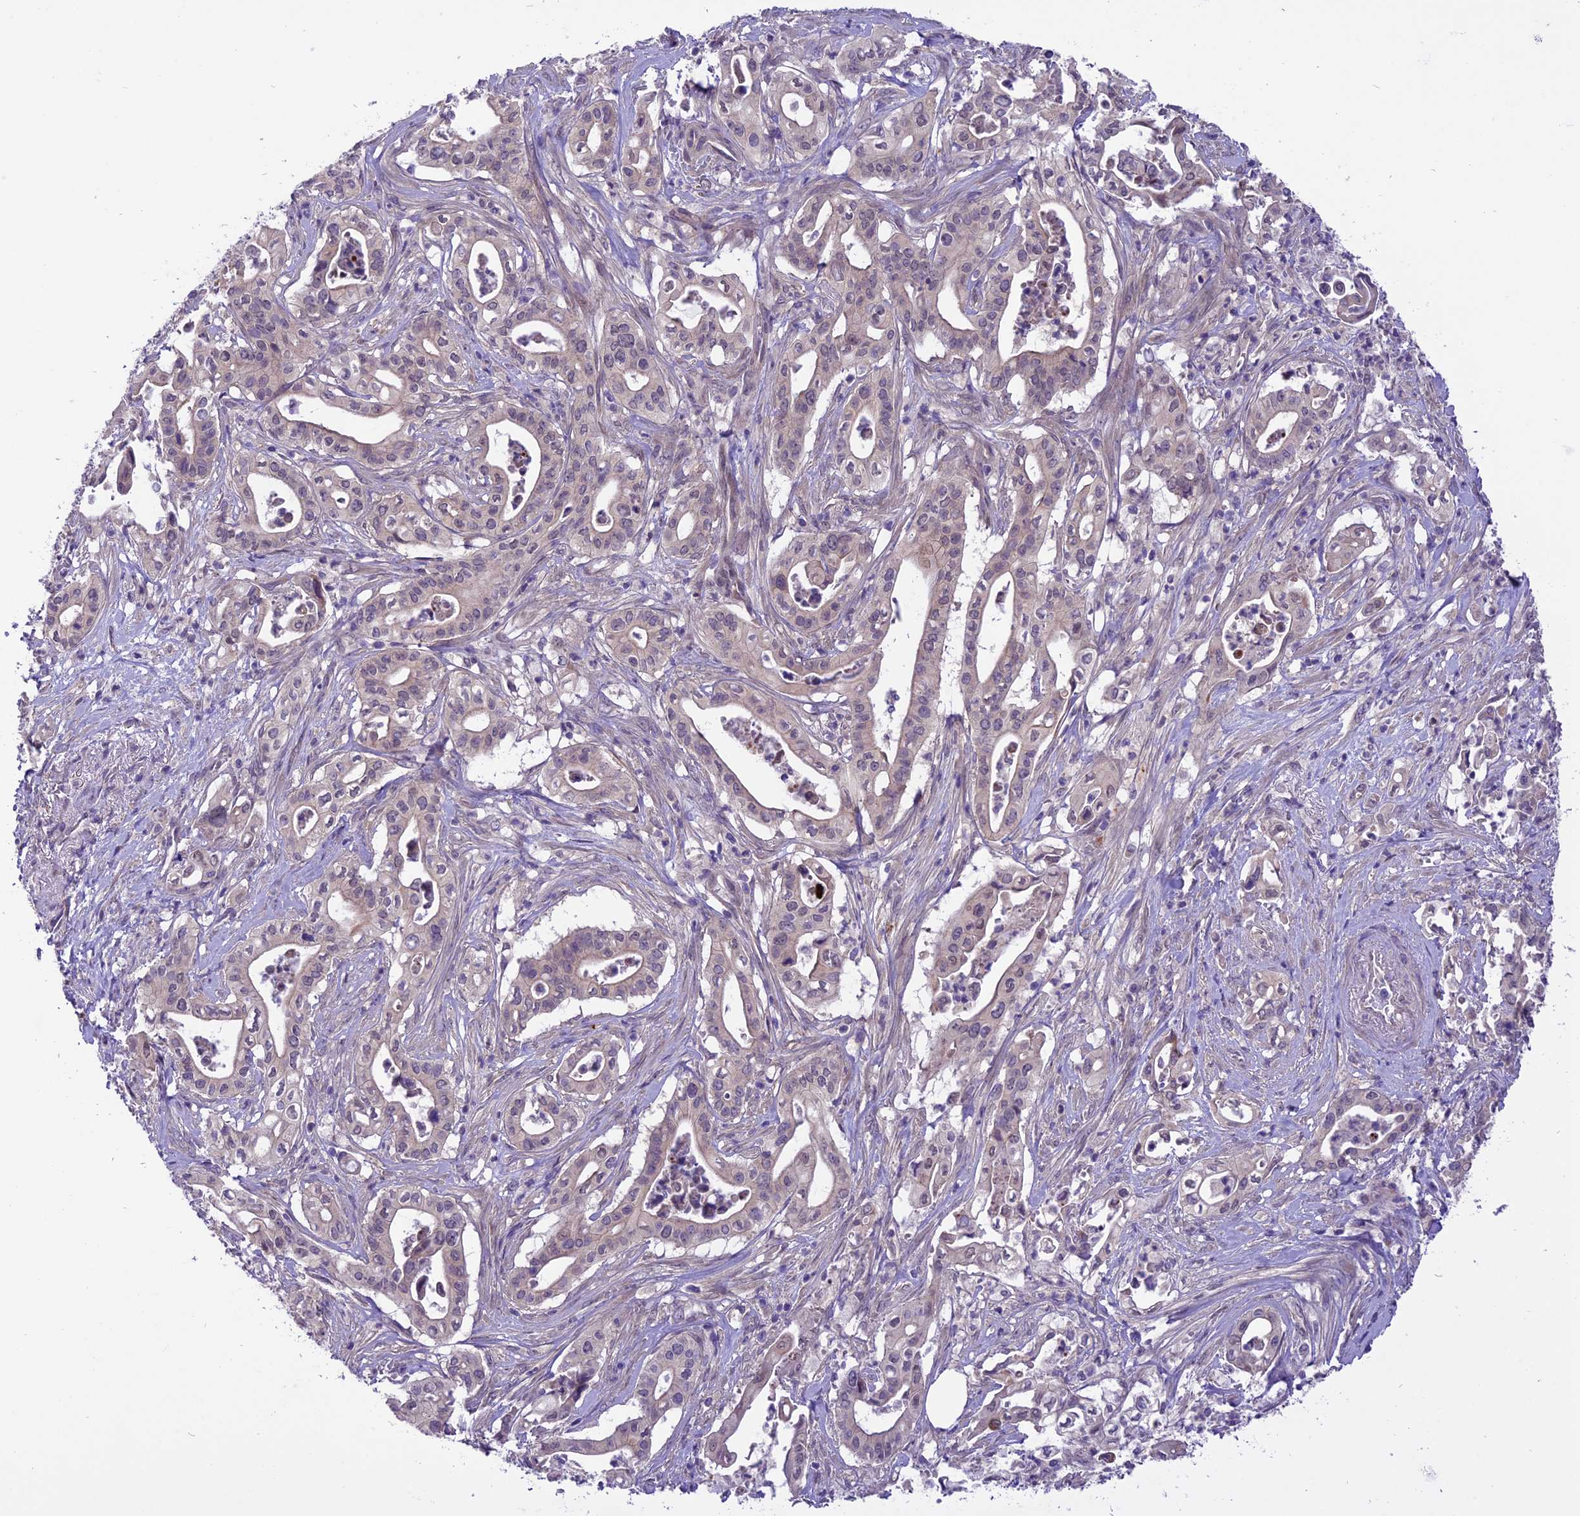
{"staining": {"intensity": "negative", "quantity": "none", "location": "none"}, "tissue": "pancreatic cancer", "cell_type": "Tumor cells", "image_type": "cancer", "snomed": [{"axis": "morphology", "description": "Adenocarcinoma, NOS"}, {"axis": "topography", "description": "Pancreas"}], "caption": "Pancreatic cancer (adenocarcinoma) stained for a protein using immunohistochemistry (IHC) shows no positivity tumor cells.", "gene": "SPRED1", "patient": {"sex": "female", "age": 77}}